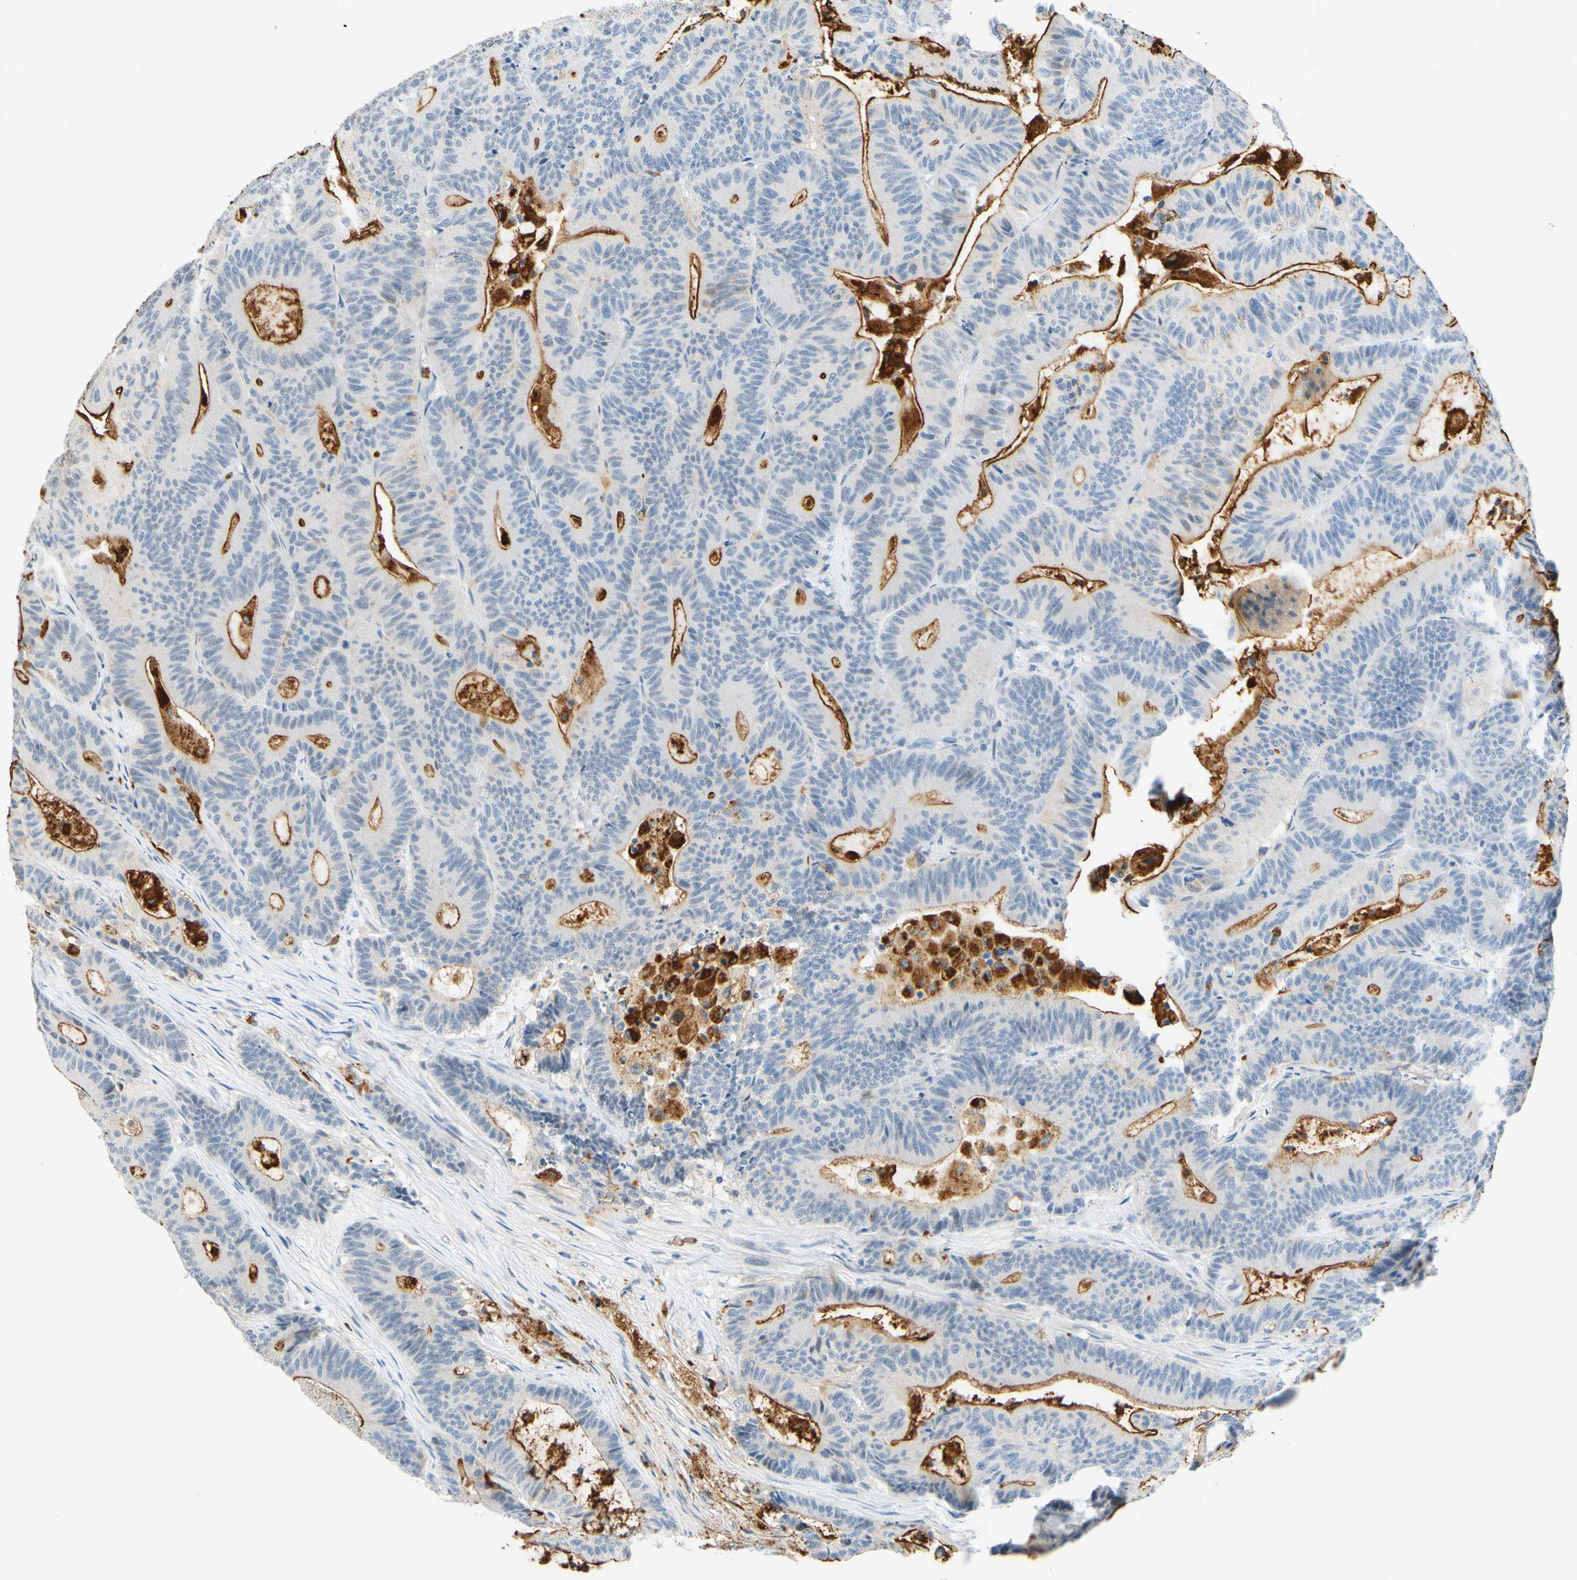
{"staining": {"intensity": "moderate", "quantity": "<25%", "location": "cytoplasmic/membranous"}, "tissue": "colorectal cancer", "cell_type": "Tumor cells", "image_type": "cancer", "snomed": [{"axis": "morphology", "description": "Adenocarcinoma, NOS"}, {"axis": "topography", "description": "Colon"}], "caption": "Colorectal adenocarcinoma was stained to show a protein in brown. There is low levels of moderate cytoplasmic/membranous staining in approximately <25% of tumor cells.", "gene": "TREM2", "patient": {"sex": "female", "age": 84}}